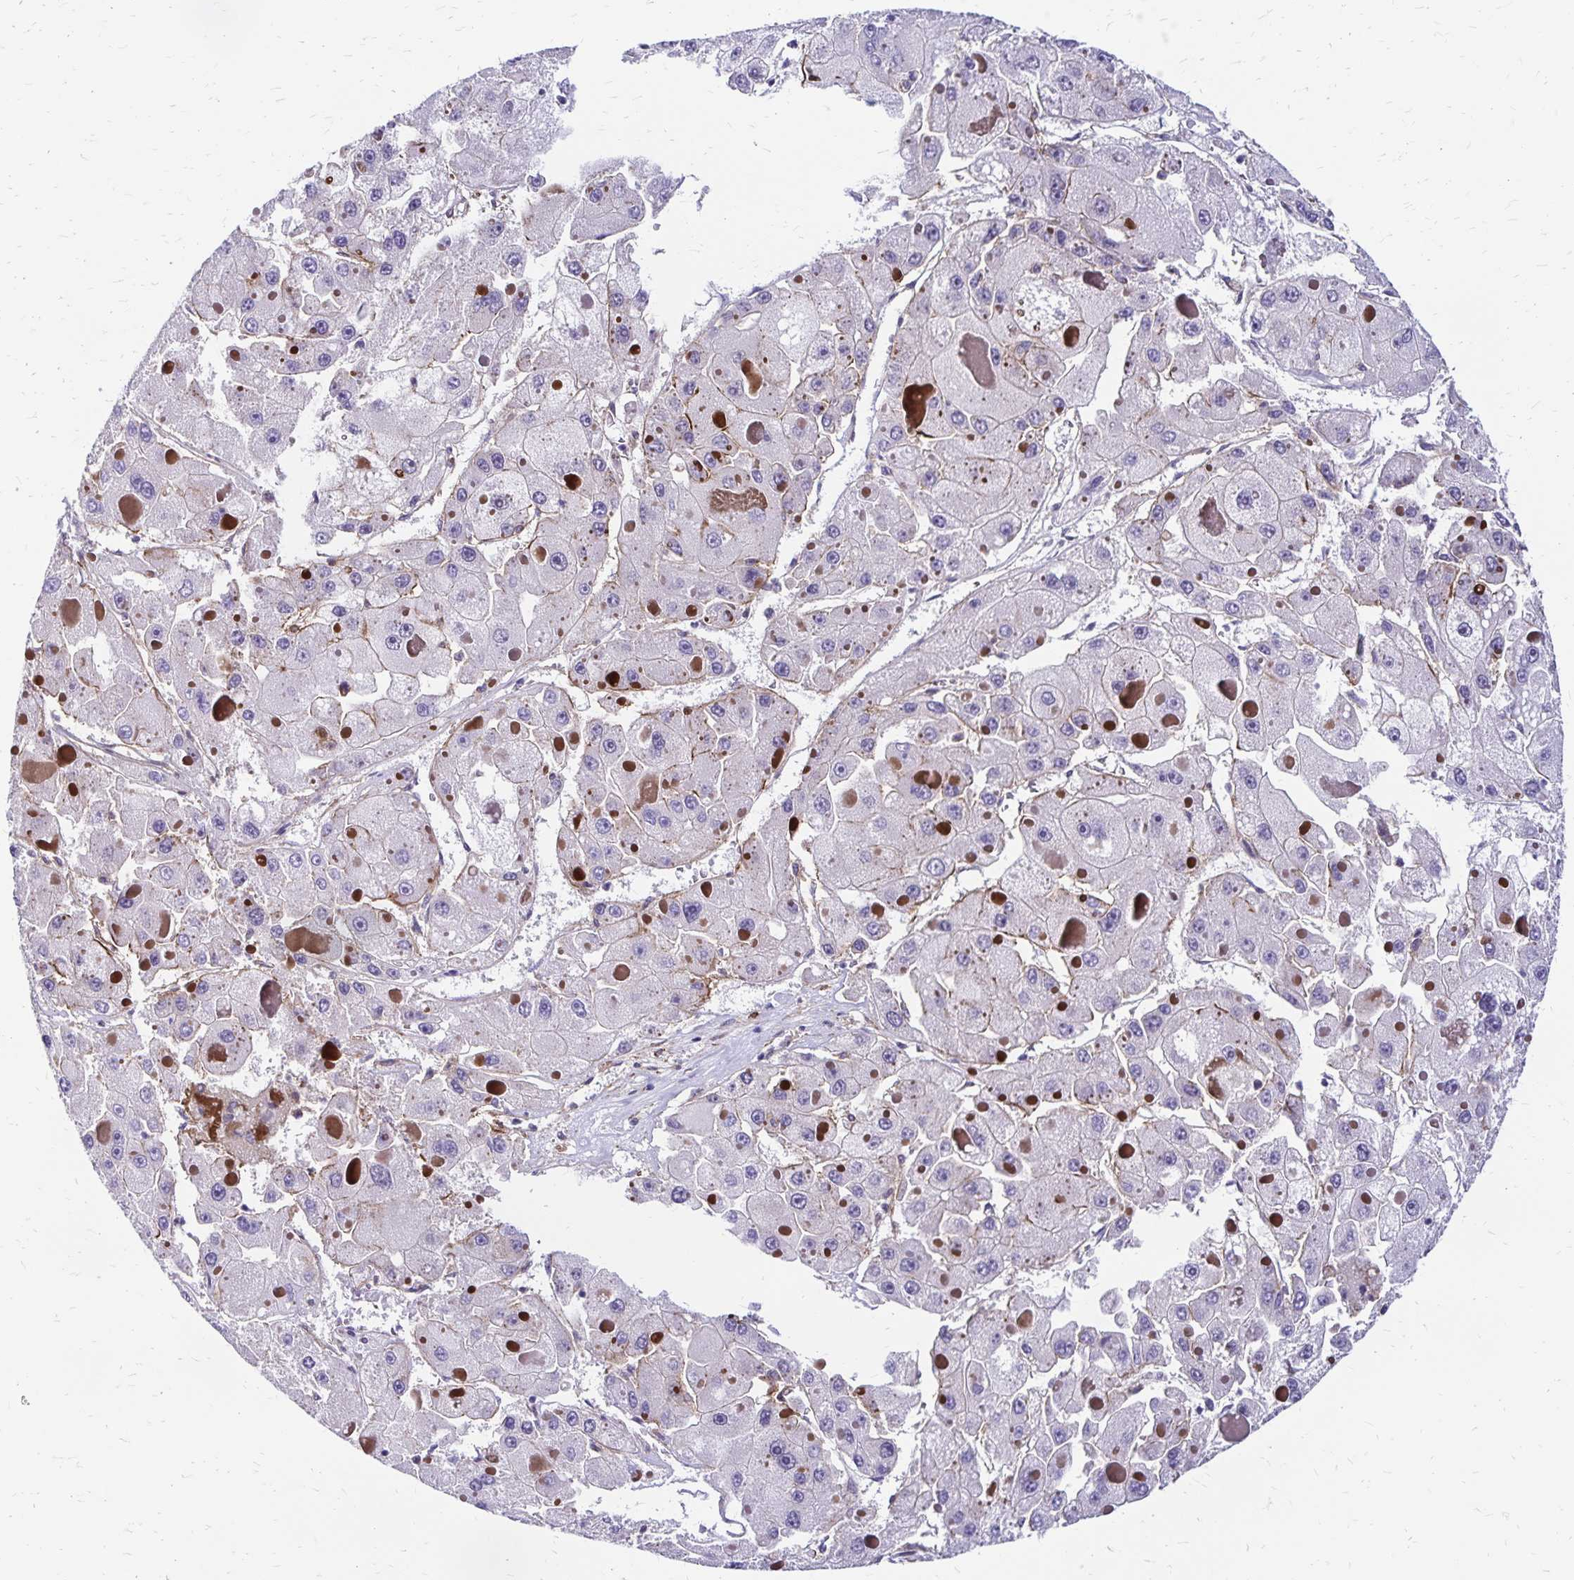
{"staining": {"intensity": "moderate", "quantity": "<25%", "location": "cytoplasmic/membranous"}, "tissue": "liver cancer", "cell_type": "Tumor cells", "image_type": "cancer", "snomed": [{"axis": "morphology", "description": "Carcinoma, Hepatocellular, NOS"}, {"axis": "topography", "description": "Liver"}], "caption": "Protein staining shows moderate cytoplasmic/membranous expression in about <25% of tumor cells in liver hepatocellular carcinoma. The staining is performed using DAB (3,3'-diaminobenzidine) brown chromogen to label protein expression. The nuclei are counter-stained blue using hematoxylin.", "gene": "TNS3", "patient": {"sex": "female", "age": 73}}